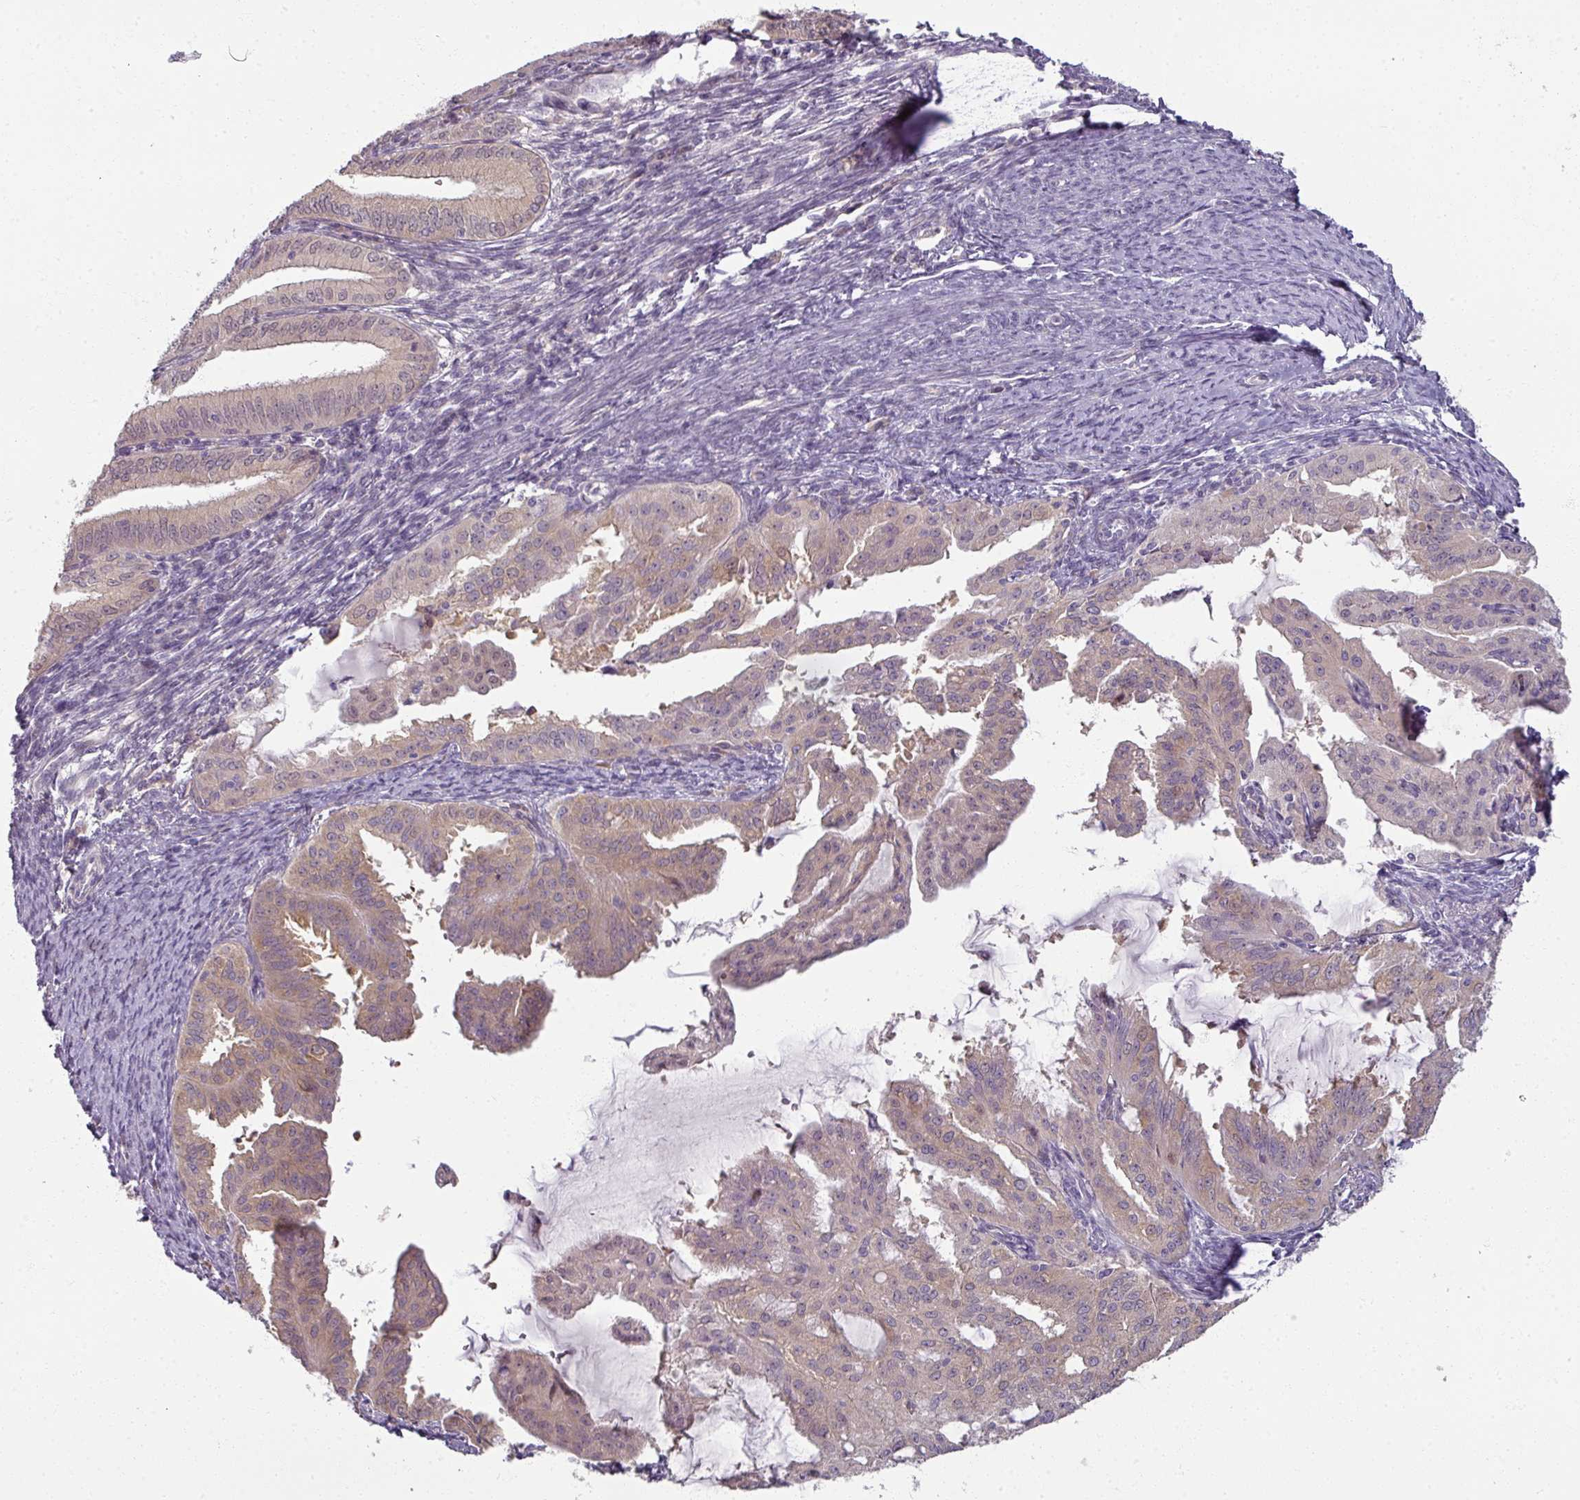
{"staining": {"intensity": "weak", "quantity": "25%-75%", "location": "cytoplasmic/membranous"}, "tissue": "endometrial cancer", "cell_type": "Tumor cells", "image_type": "cancer", "snomed": [{"axis": "morphology", "description": "Adenocarcinoma, NOS"}, {"axis": "topography", "description": "Endometrium"}], "caption": "Approximately 25%-75% of tumor cells in endometrial adenocarcinoma exhibit weak cytoplasmic/membranous protein expression as visualized by brown immunohistochemical staining.", "gene": "MYMK", "patient": {"sex": "female", "age": 70}}